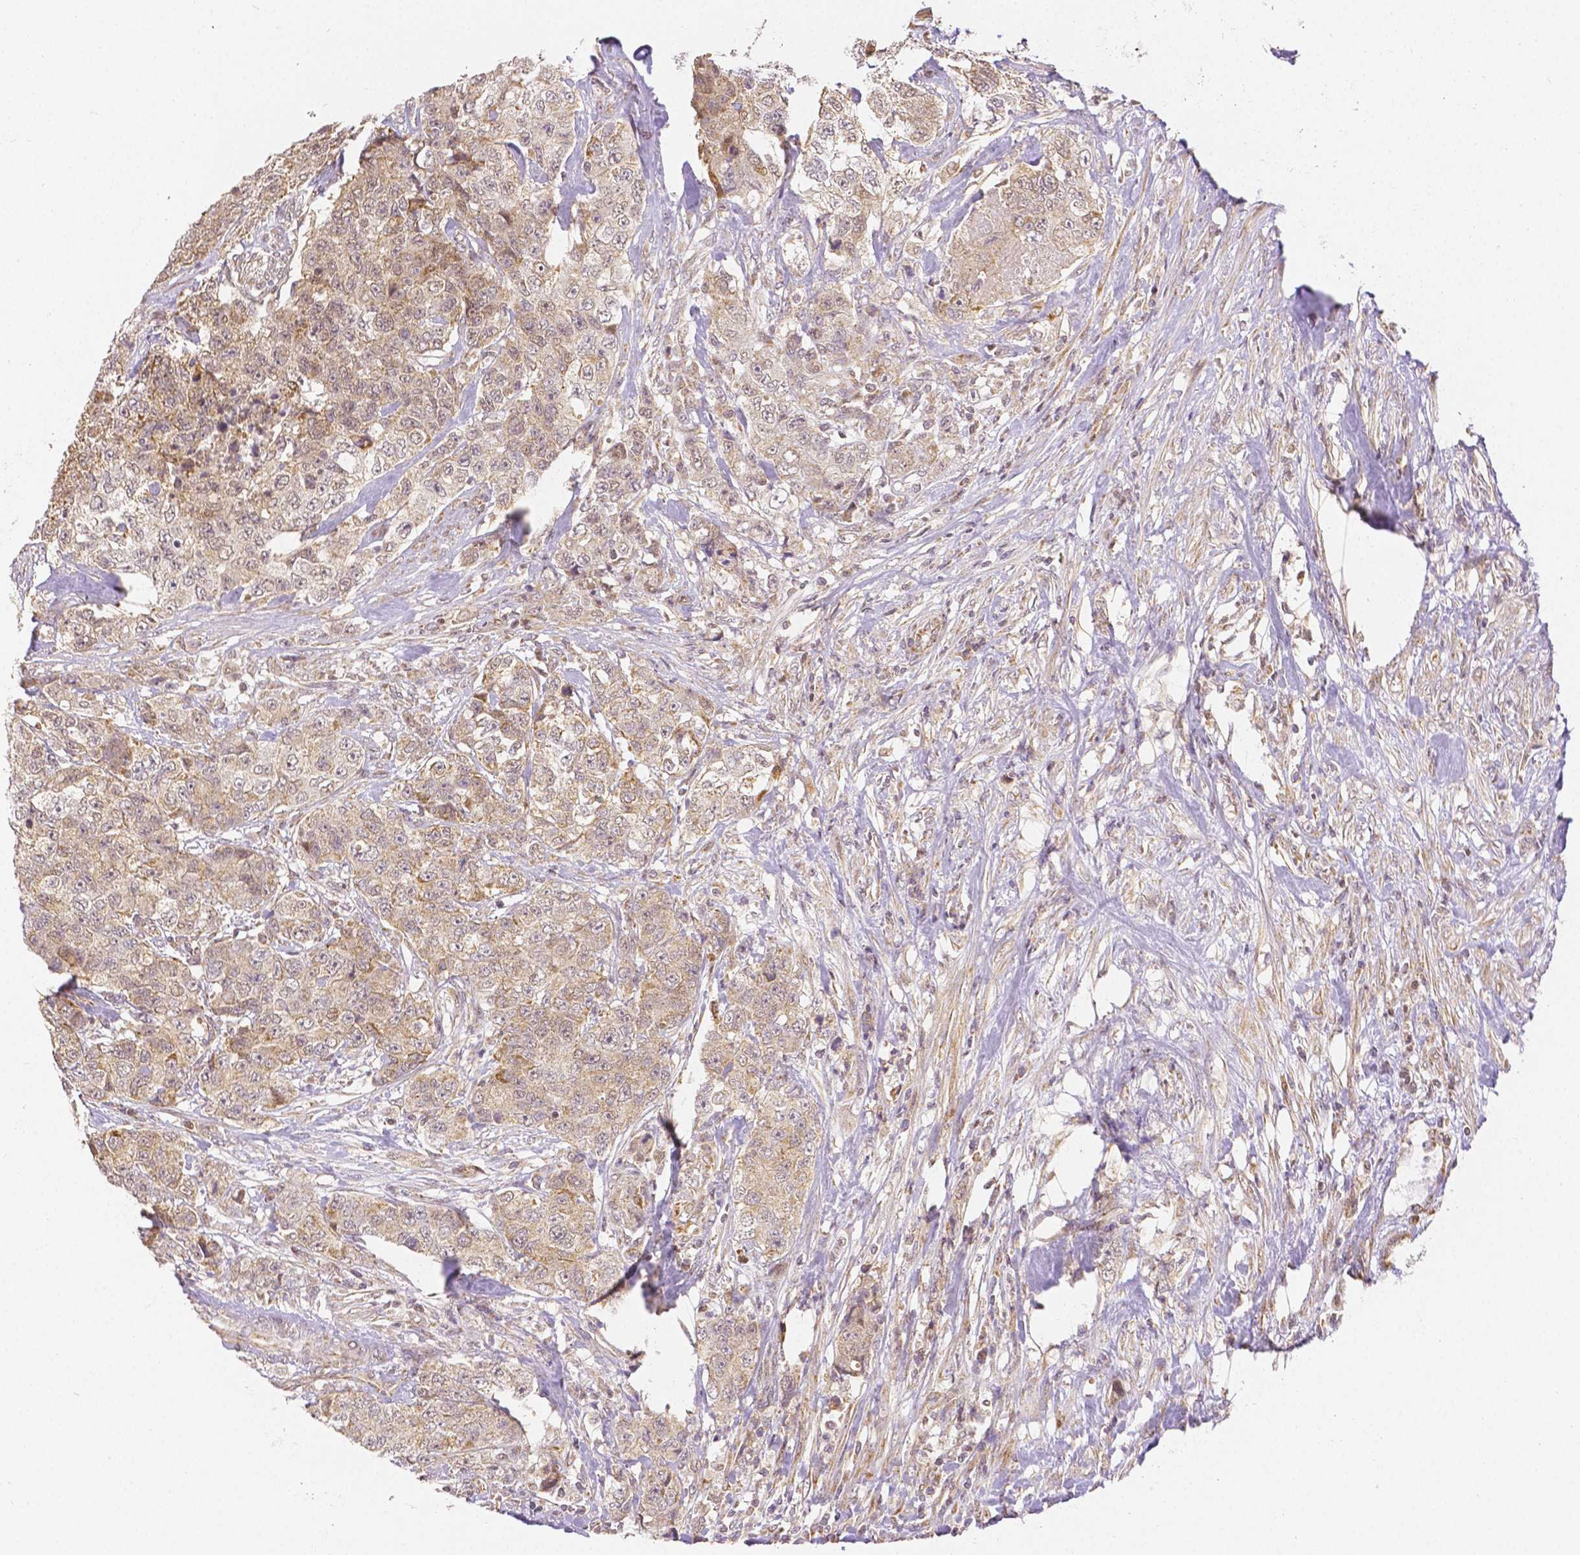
{"staining": {"intensity": "weak", "quantity": ">75%", "location": "cytoplasmic/membranous,nuclear"}, "tissue": "urothelial cancer", "cell_type": "Tumor cells", "image_type": "cancer", "snomed": [{"axis": "morphology", "description": "Urothelial carcinoma, High grade"}, {"axis": "topography", "description": "Urinary bladder"}], "caption": "High-grade urothelial carcinoma was stained to show a protein in brown. There is low levels of weak cytoplasmic/membranous and nuclear positivity in approximately >75% of tumor cells.", "gene": "RHOT1", "patient": {"sex": "female", "age": 78}}